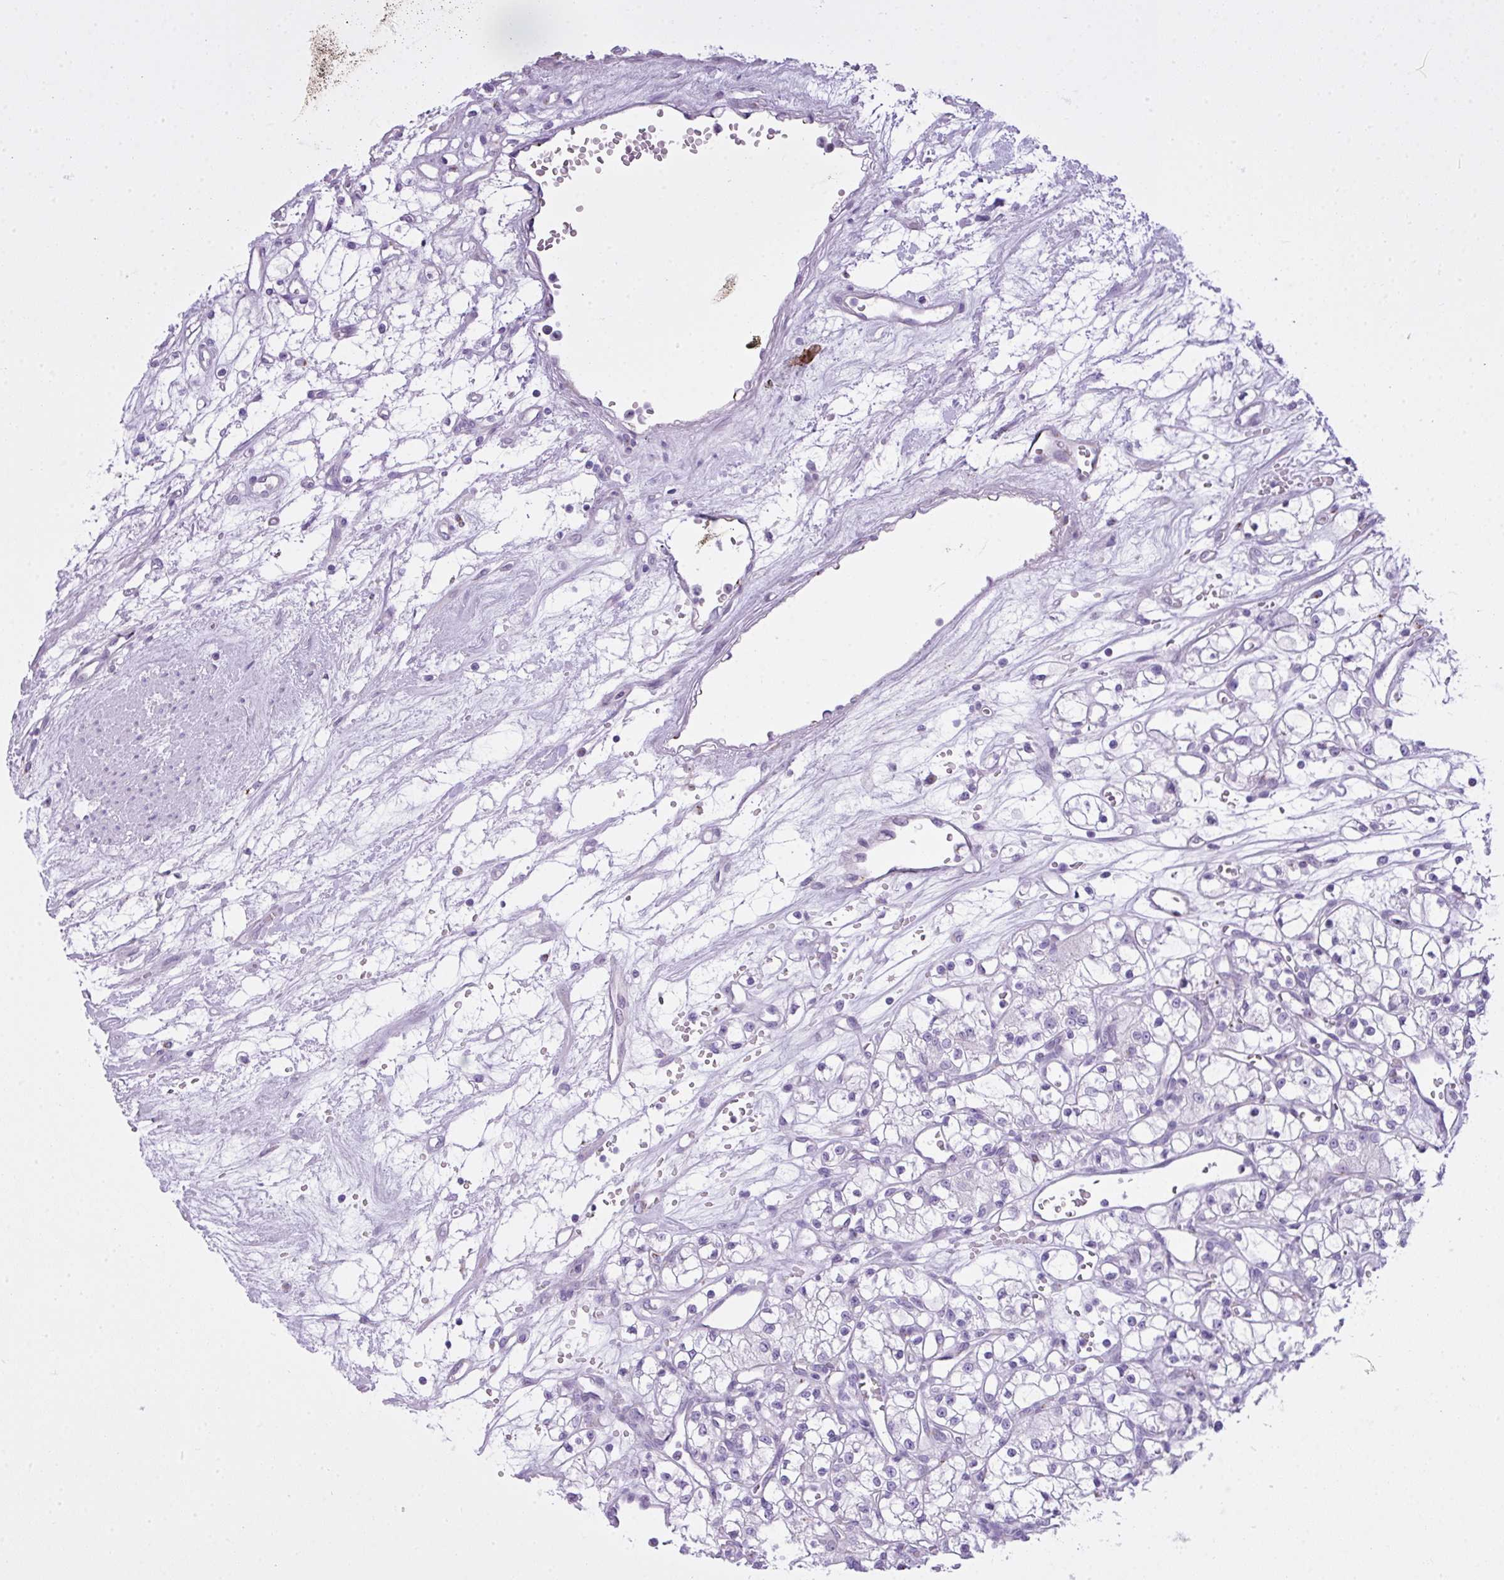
{"staining": {"intensity": "negative", "quantity": "none", "location": "none"}, "tissue": "renal cancer", "cell_type": "Tumor cells", "image_type": "cancer", "snomed": [{"axis": "morphology", "description": "Adenocarcinoma, NOS"}, {"axis": "topography", "description": "Kidney"}], "caption": "Renal cancer (adenocarcinoma) stained for a protein using IHC demonstrates no expression tumor cells.", "gene": "FAM43A", "patient": {"sex": "female", "age": 59}}